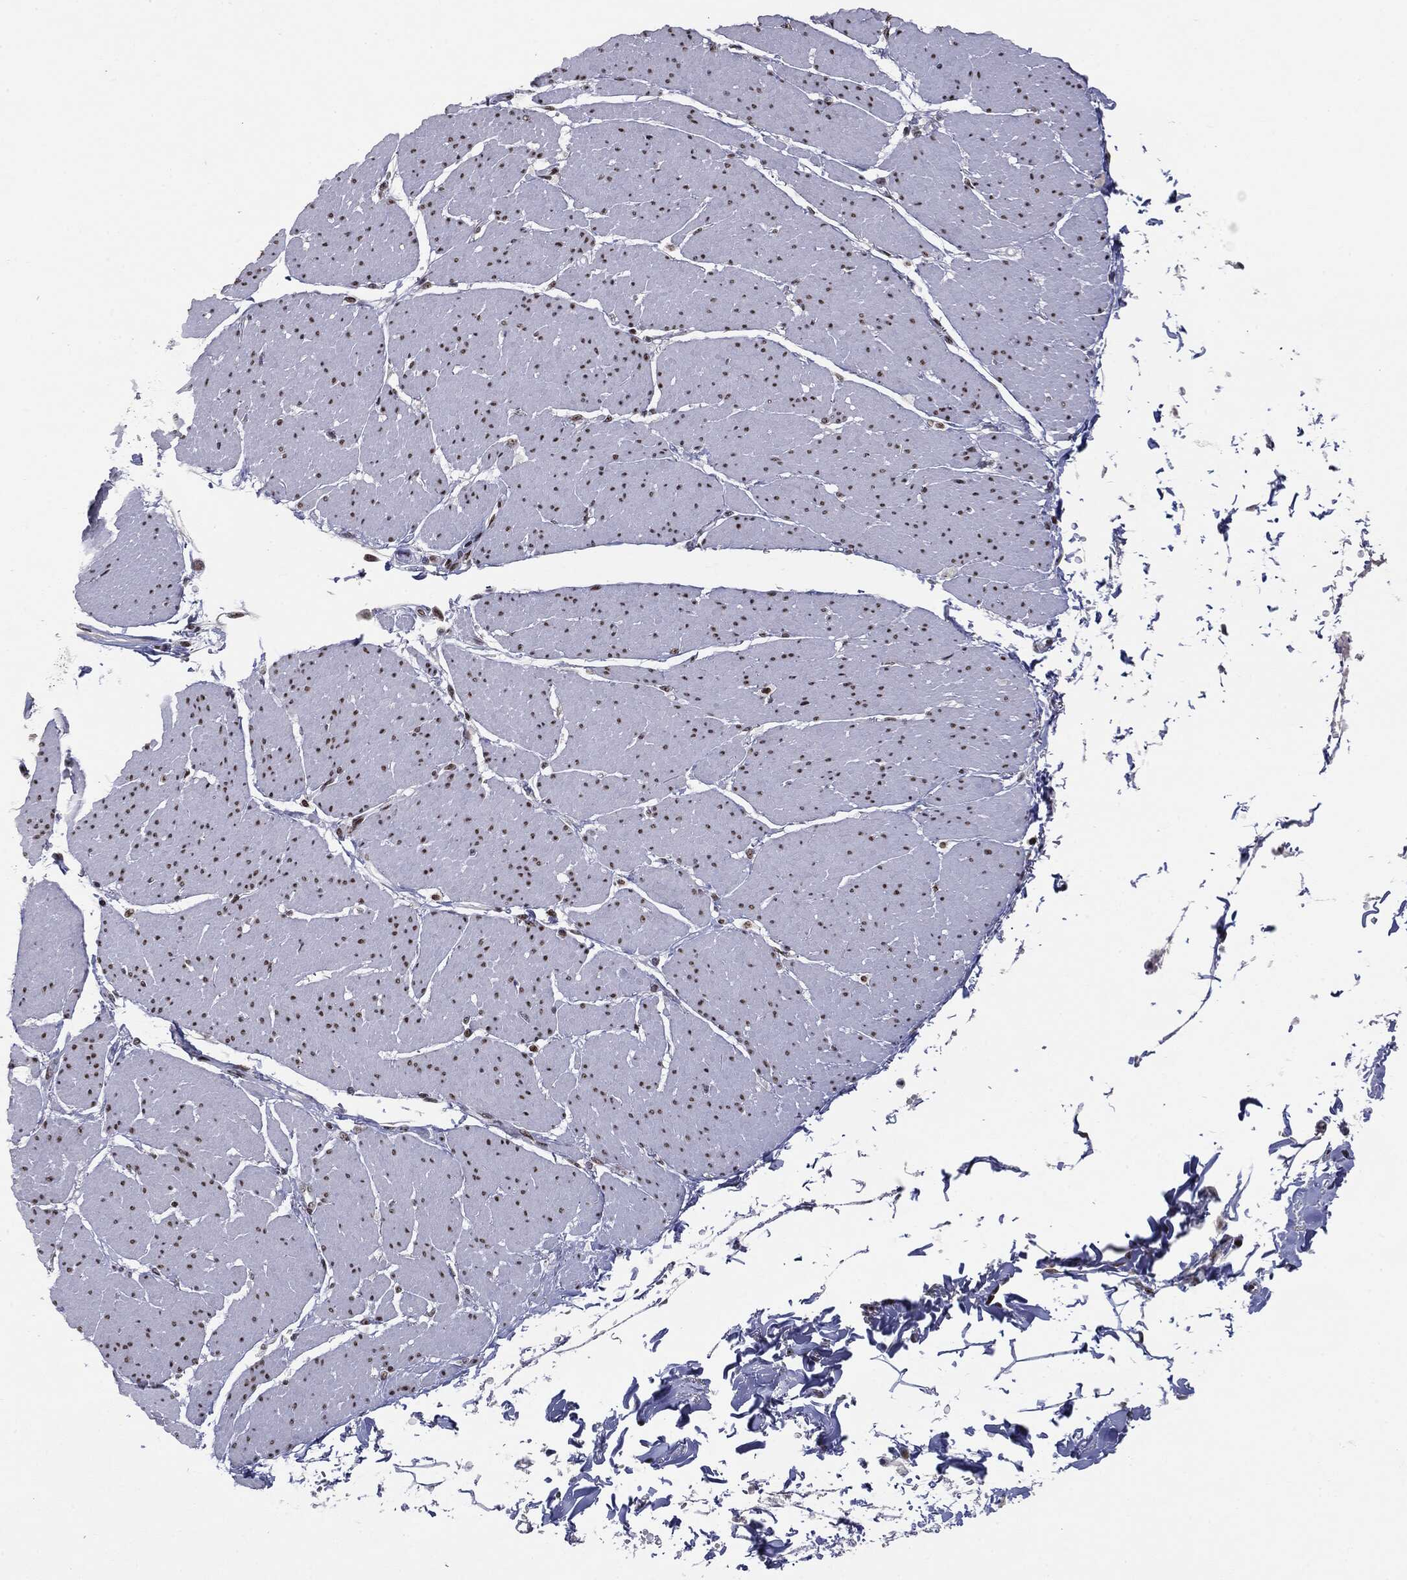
{"staining": {"intensity": "negative", "quantity": "none", "location": "none"}, "tissue": "smooth muscle", "cell_type": "Smooth muscle cells", "image_type": "normal", "snomed": [{"axis": "morphology", "description": "Normal tissue, NOS"}, {"axis": "topography", "description": "Smooth muscle"}, {"axis": "topography", "description": "Anal"}], "caption": "Smooth muscle cells show no significant protein positivity in benign smooth muscle. Brightfield microscopy of IHC stained with DAB (3,3'-diaminobenzidine) (brown) and hematoxylin (blue), captured at high magnification.", "gene": "MDC1", "patient": {"sex": "male", "age": 83}}